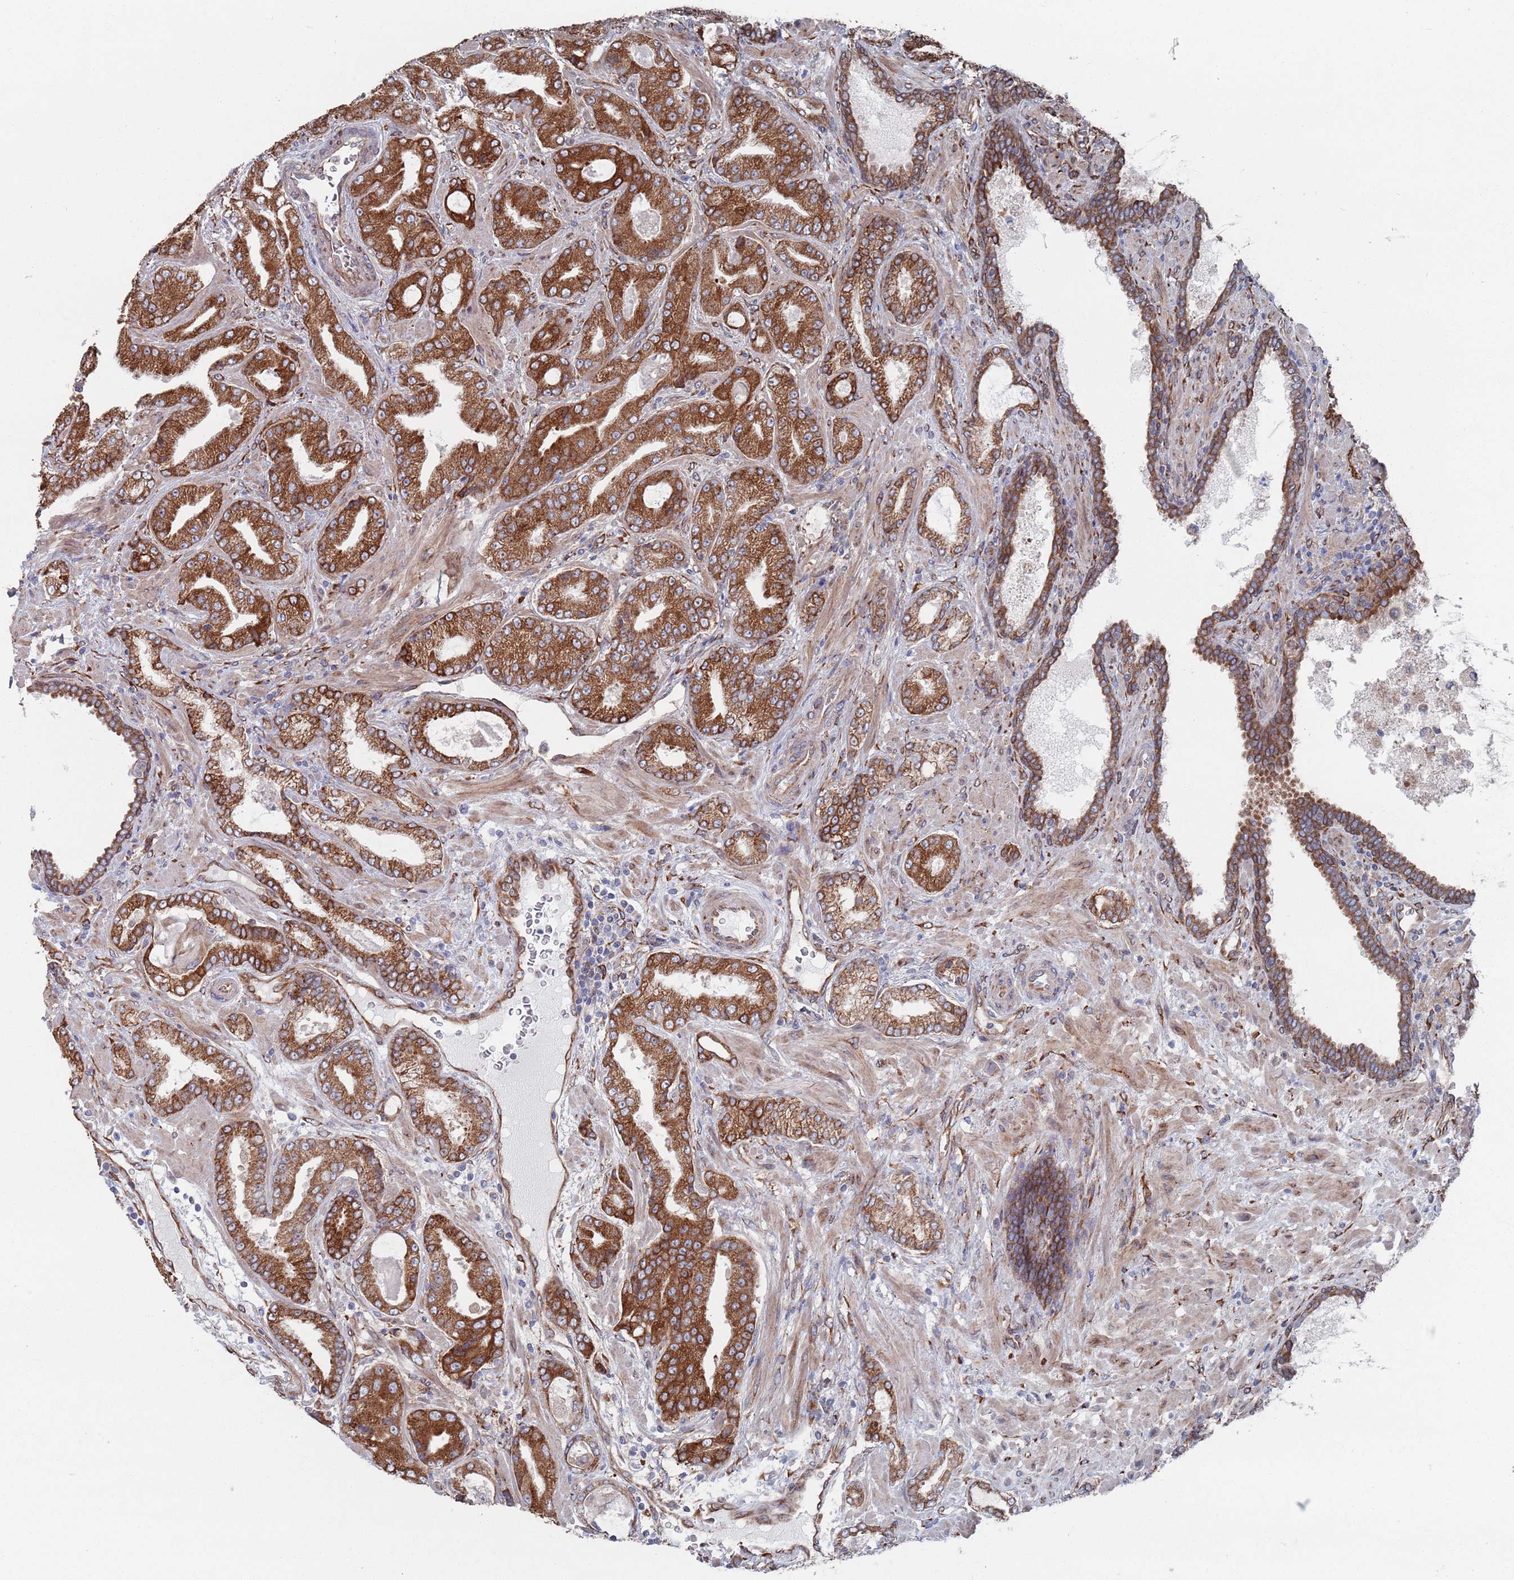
{"staining": {"intensity": "strong", "quantity": ">75%", "location": "cytoplasmic/membranous"}, "tissue": "prostate cancer", "cell_type": "Tumor cells", "image_type": "cancer", "snomed": [{"axis": "morphology", "description": "Adenocarcinoma, High grade"}, {"axis": "topography", "description": "Prostate"}], "caption": "Brown immunohistochemical staining in adenocarcinoma (high-grade) (prostate) reveals strong cytoplasmic/membranous staining in about >75% of tumor cells.", "gene": "CCDC106", "patient": {"sex": "male", "age": 68}}